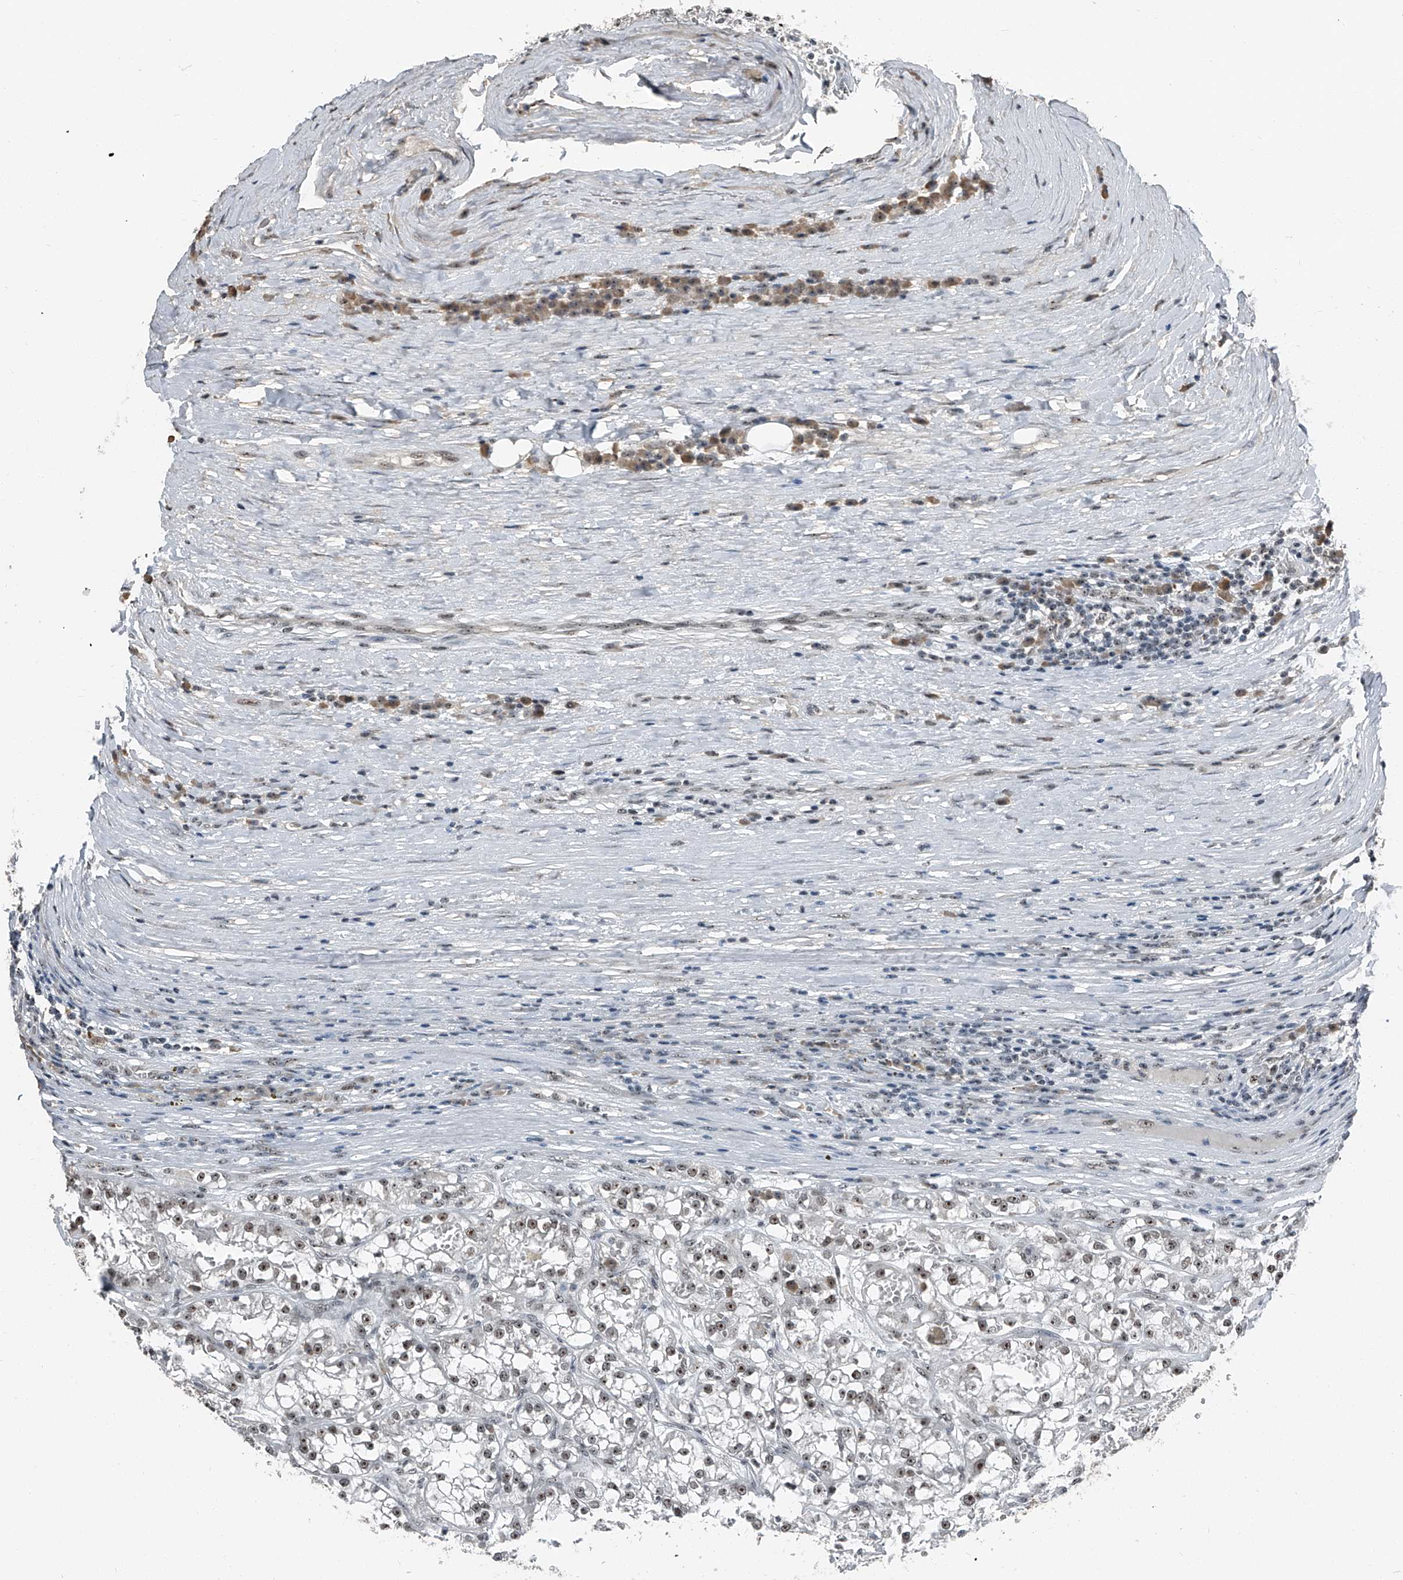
{"staining": {"intensity": "moderate", "quantity": ">75%", "location": "nuclear"}, "tissue": "renal cancer", "cell_type": "Tumor cells", "image_type": "cancer", "snomed": [{"axis": "morphology", "description": "Adenocarcinoma, NOS"}, {"axis": "topography", "description": "Kidney"}], "caption": "Protein staining of renal adenocarcinoma tissue demonstrates moderate nuclear staining in about >75% of tumor cells.", "gene": "TCOF1", "patient": {"sex": "female", "age": 52}}